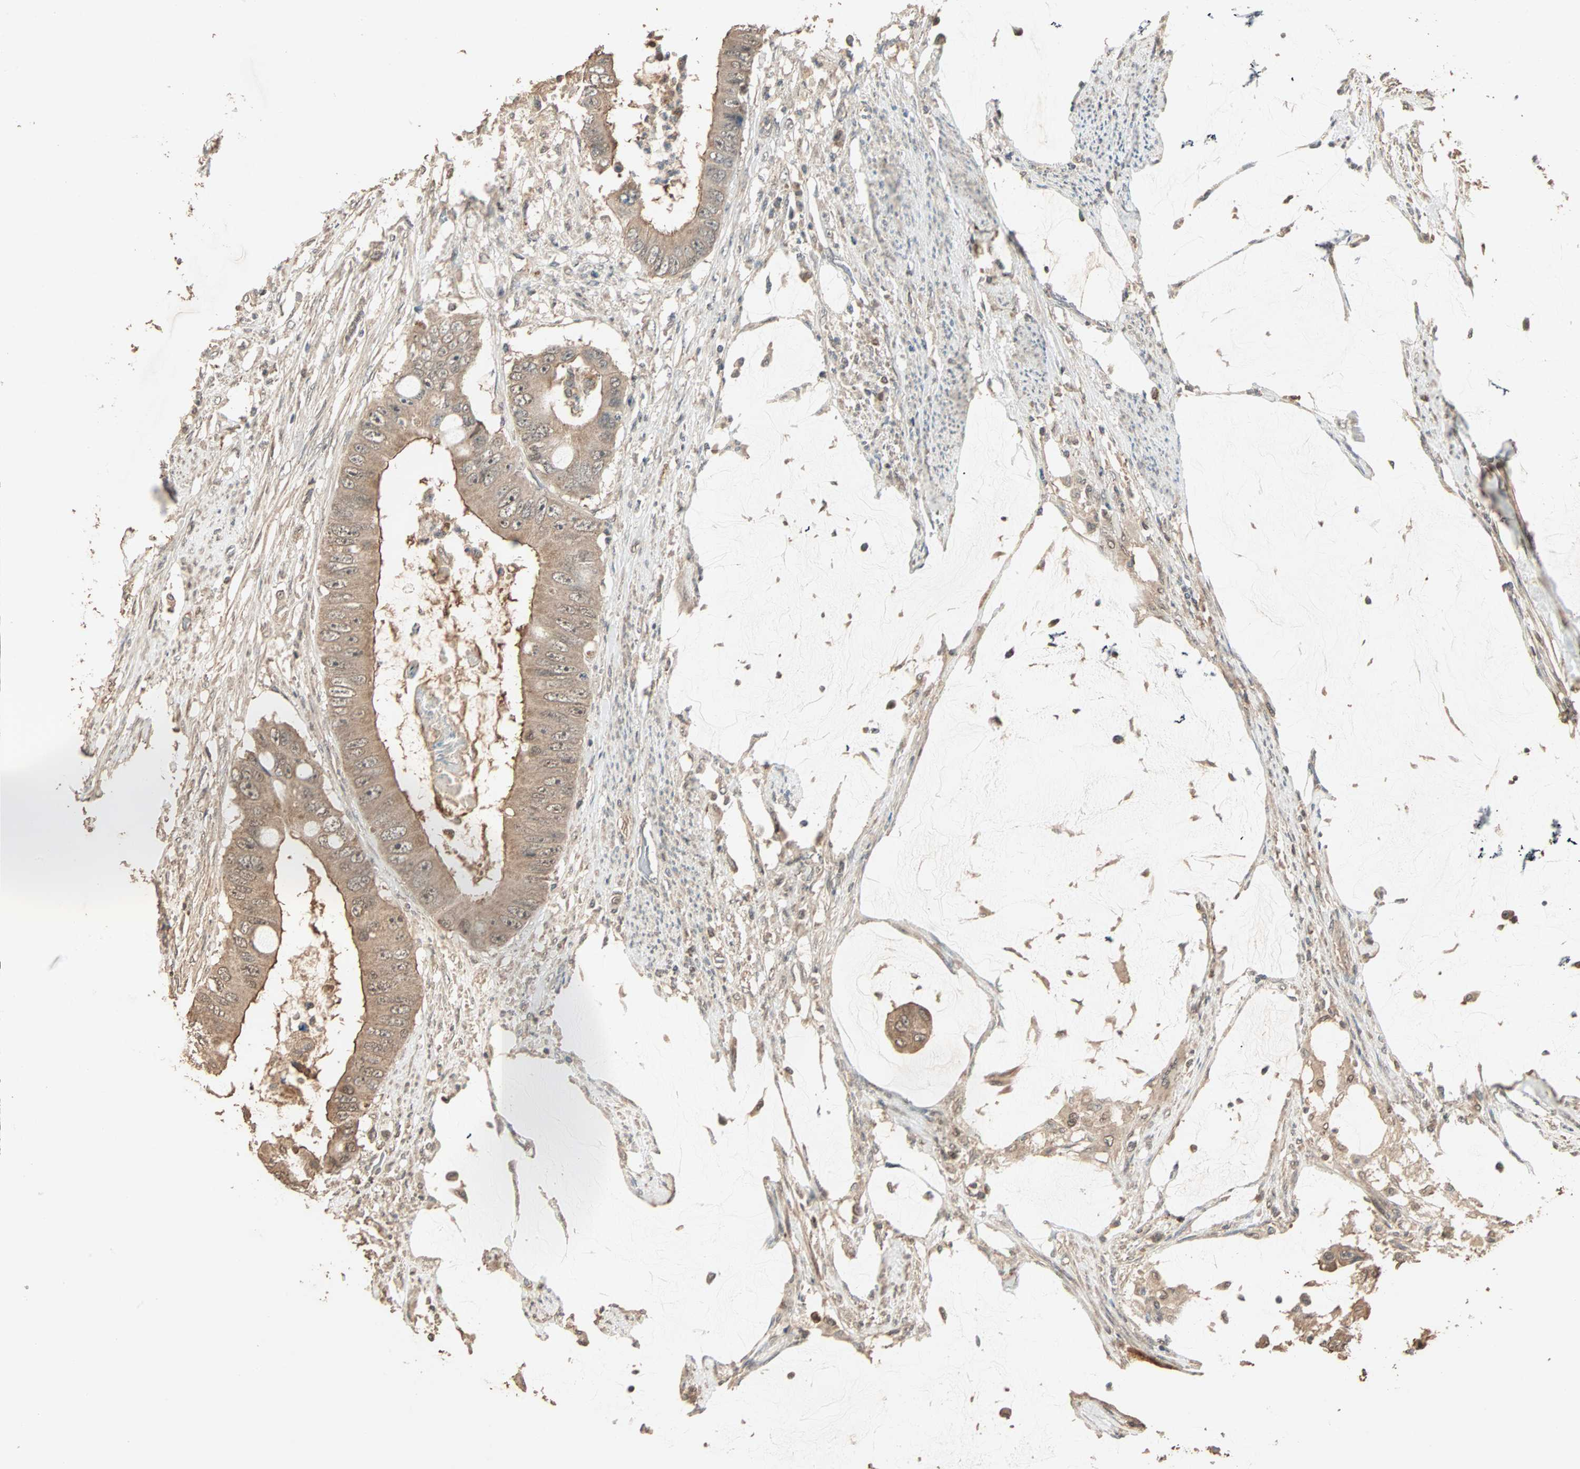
{"staining": {"intensity": "moderate", "quantity": ">75%", "location": "cytoplasmic/membranous,nuclear"}, "tissue": "colorectal cancer", "cell_type": "Tumor cells", "image_type": "cancer", "snomed": [{"axis": "morphology", "description": "Adenocarcinoma, NOS"}, {"axis": "topography", "description": "Rectum"}], "caption": "Protein analysis of colorectal cancer (adenocarcinoma) tissue demonstrates moderate cytoplasmic/membranous and nuclear staining in approximately >75% of tumor cells.", "gene": "ZBTB33", "patient": {"sex": "female", "age": 77}}